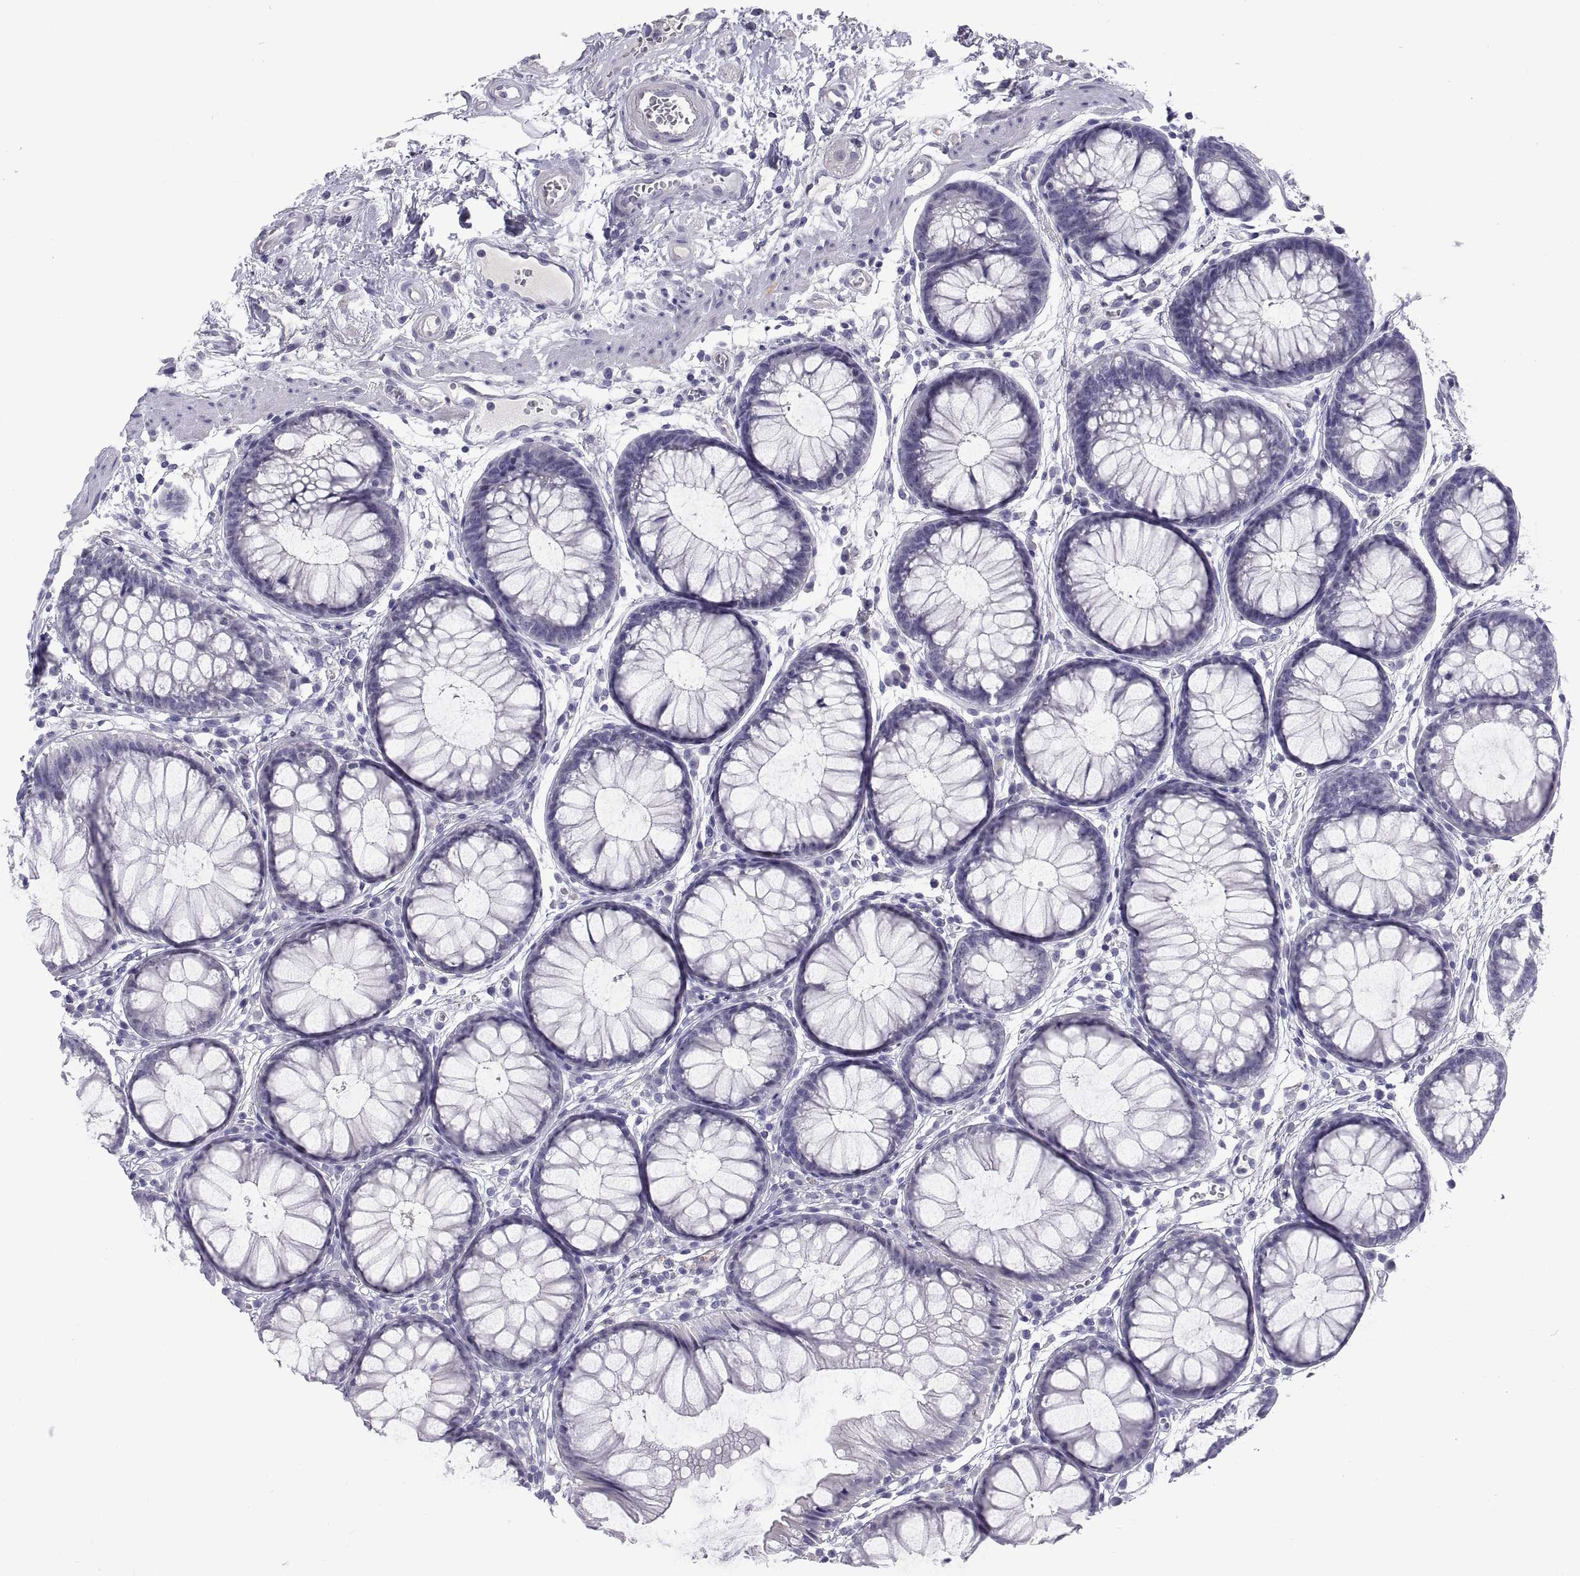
{"staining": {"intensity": "negative", "quantity": "none", "location": "none"}, "tissue": "colon", "cell_type": "Endothelial cells", "image_type": "normal", "snomed": [{"axis": "morphology", "description": "Normal tissue, NOS"}, {"axis": "morphology", "description": "Adenocarcinoma, NOS"}, {"axis": "topography", "description": "Colon"}], "caption": "DAB immunohistochemical staining of unremarkable human colon reveals no significant expression in endothelial cells.", "gene": "TEX13A", "patient": {"sex": "male", "age": 65}}